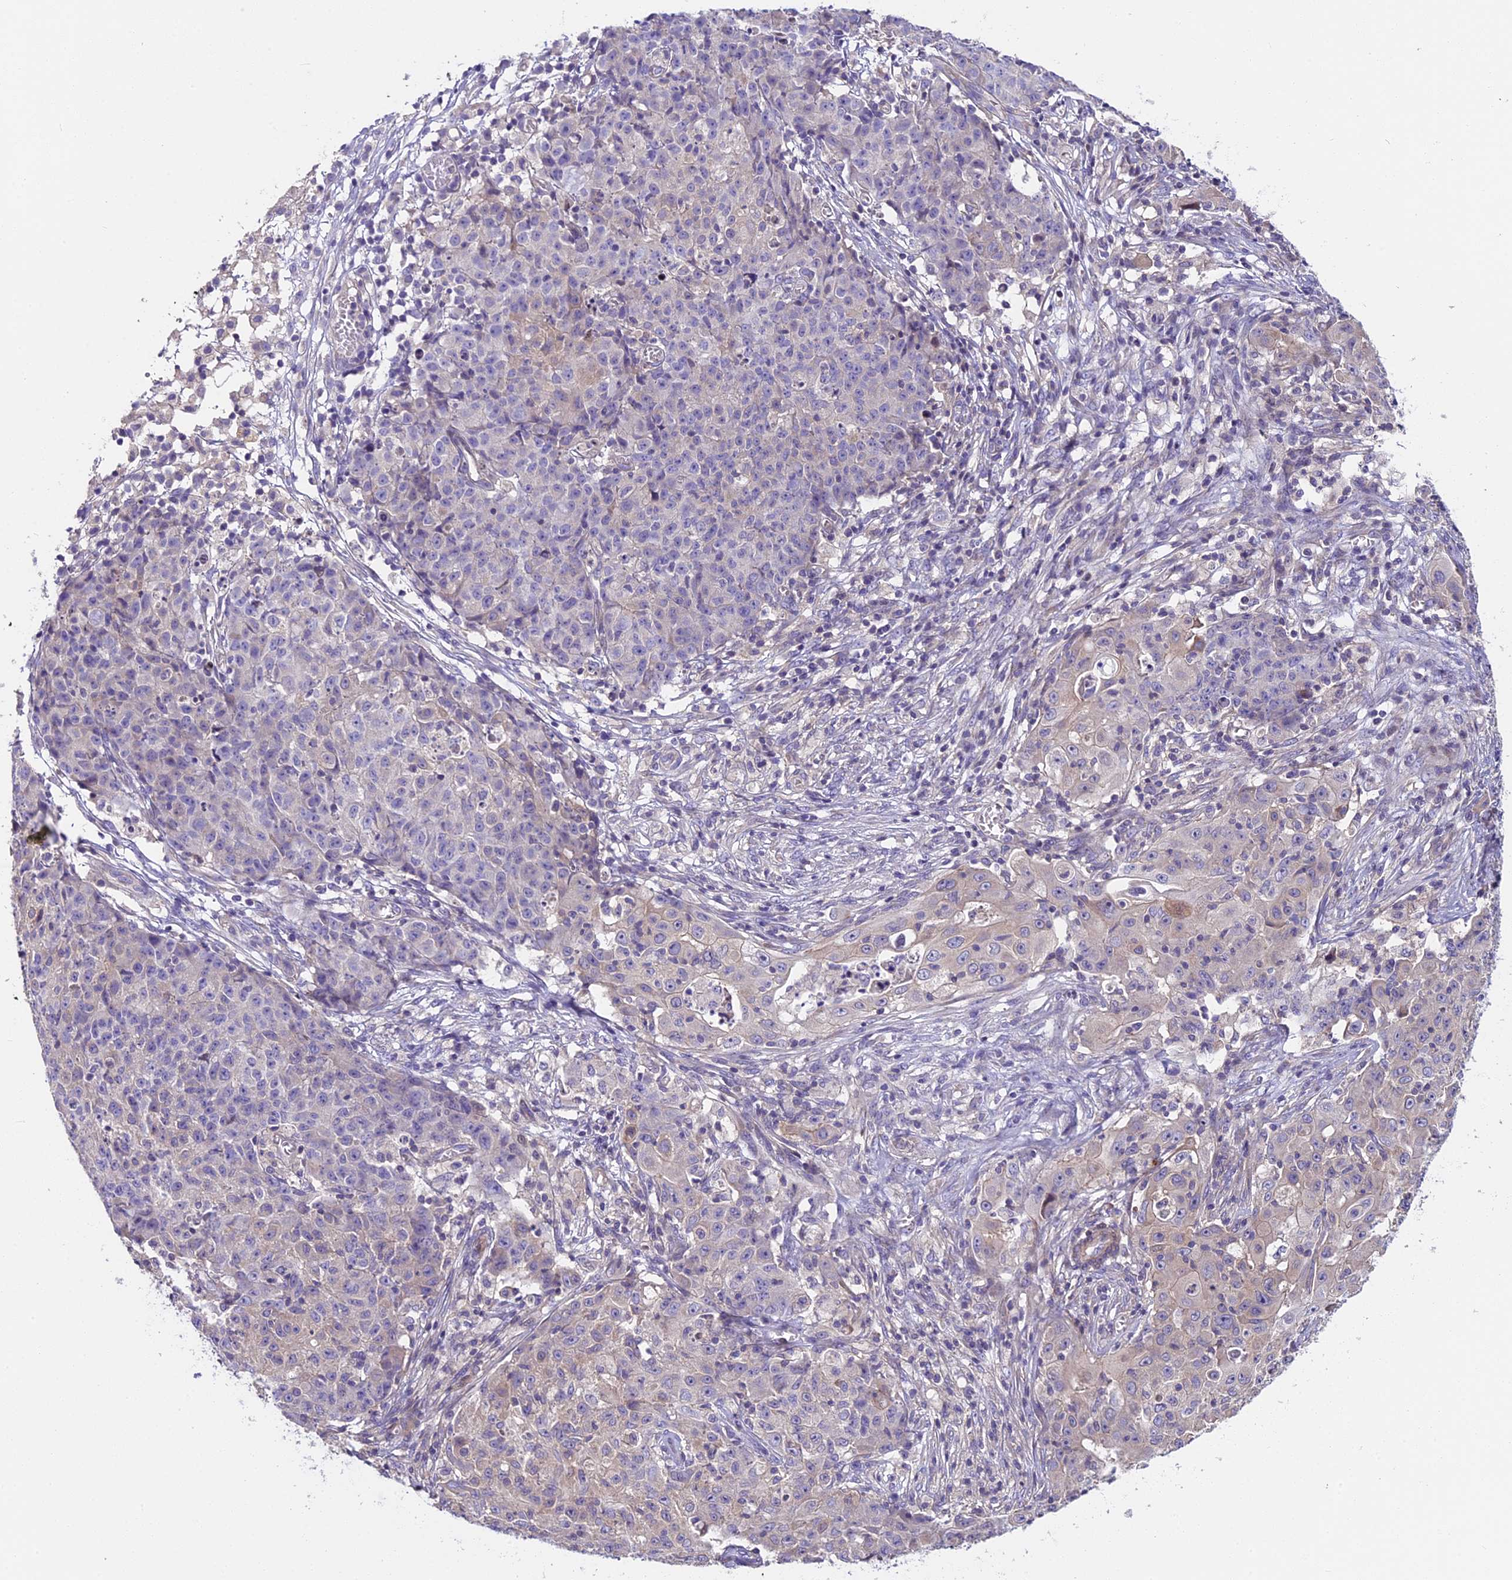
{"staining": {"intensity": "negative", "quantity": "none", "location": "none"}, "tissue": "ovarian cancer", "cell_type": "Tumor cells", "image_type": "cancer", "snomed": [{"axis": "morphology", "description": "Carcinoma, endometroid"}, {"axis": "topography", "description": "Ovary"}], "caption": "An IHC photomicrograph of ovarian cancer is shown. There is no staining in tumor cells of ovarian cancer.", "gene": "FAM98C", "patient": {"sex": "female", "age": 42}}